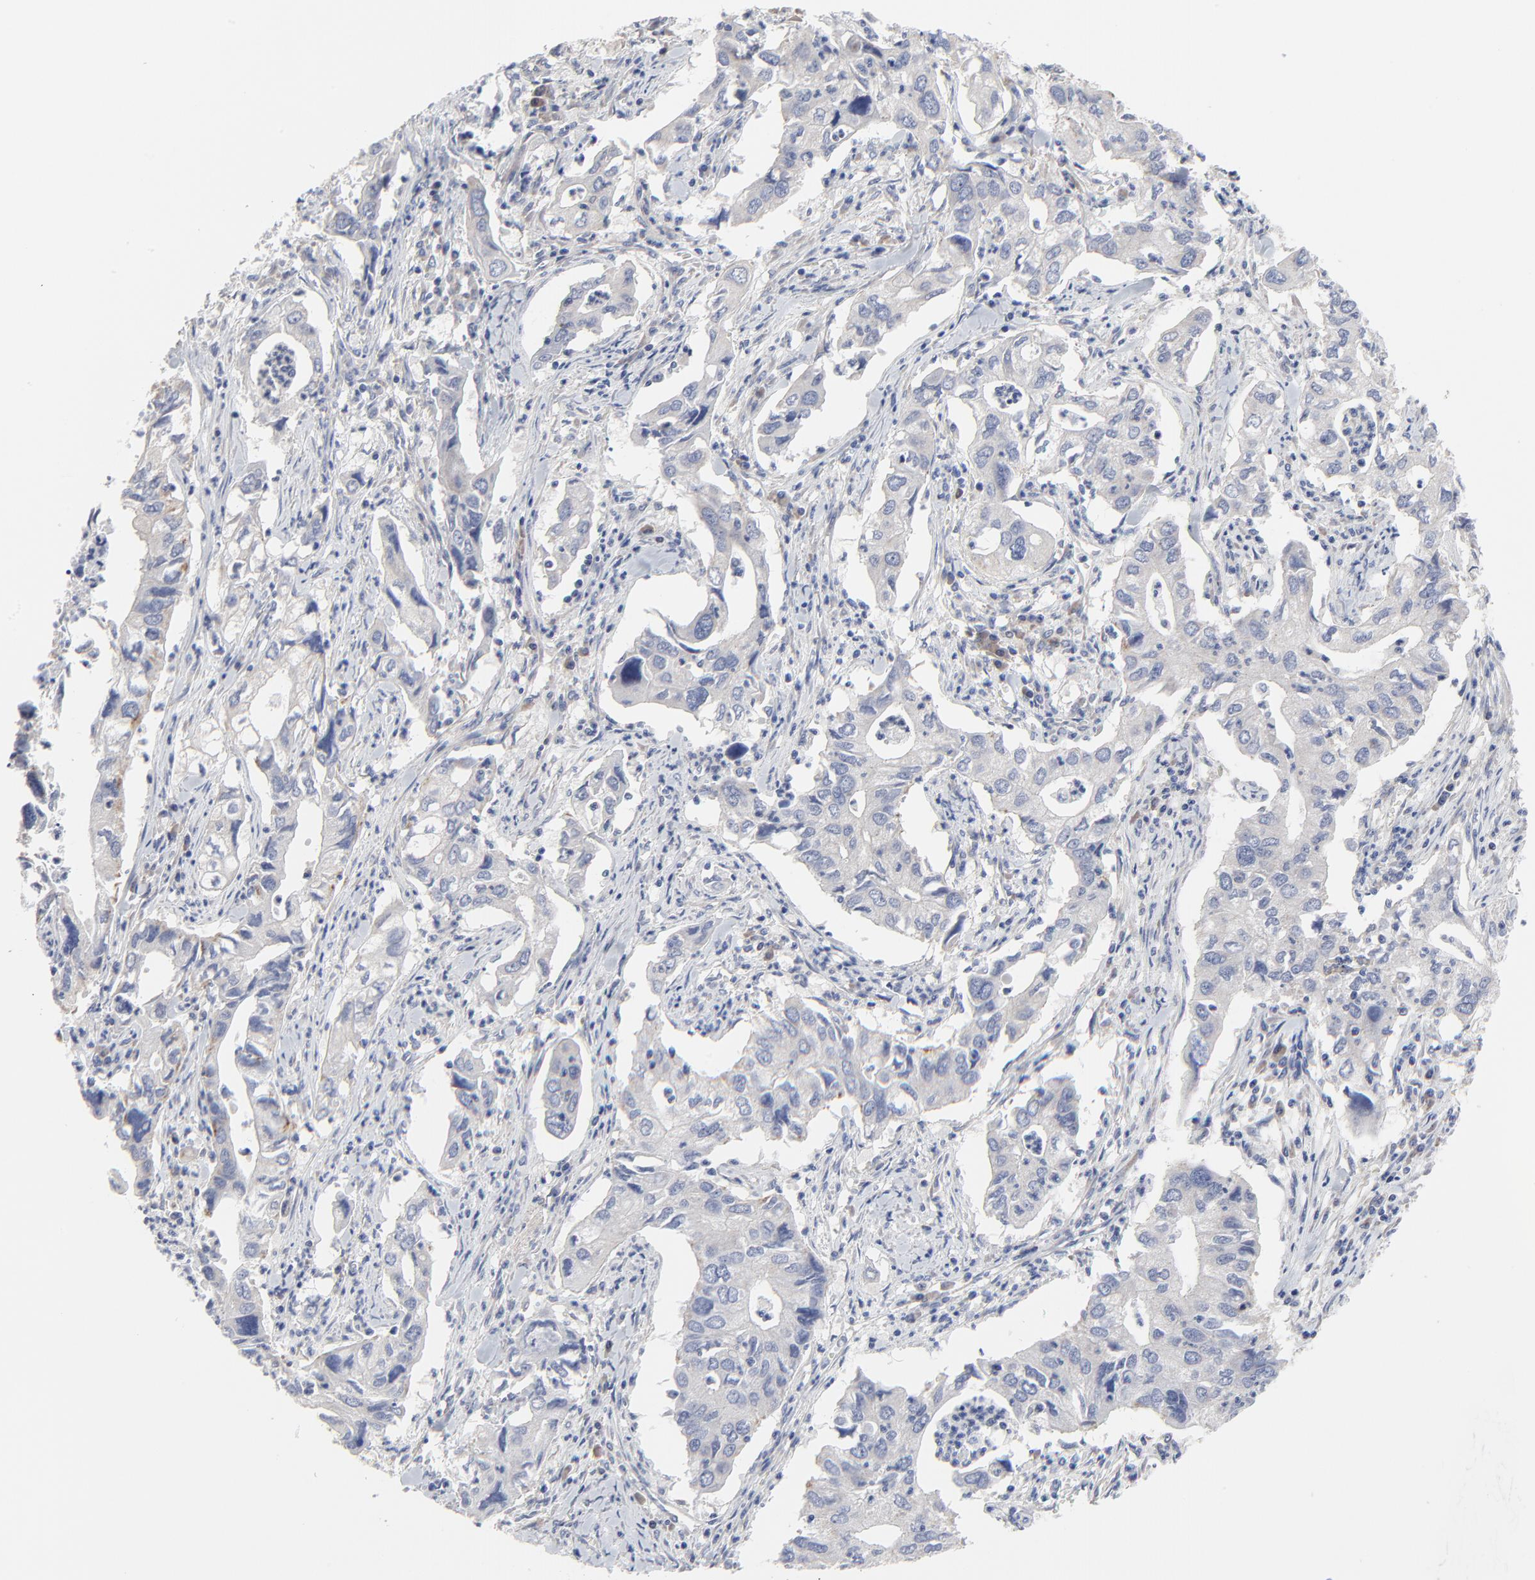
{"staining": {"intensity": "weak", "quantity": ">75%", "location": "cytoplasmic/membranous"}, "tissue": "lung cancer", "cell_type": "Tumor cells", "image_type": "cancer", "snomed": [{"axis": "morphology", "description": "Adenocarcinoma, NOS"}, {"axis": "topography", "description": "Lung"}], "caption": "Lung cancer (adenocarcinoma) stained with a brown dye demonstrates weak cytoplasmic/membranous positive positivity in about >75% of tumor cells.", "gene": "DHRSX", "patient": {"sex": "male", "age": 48}}